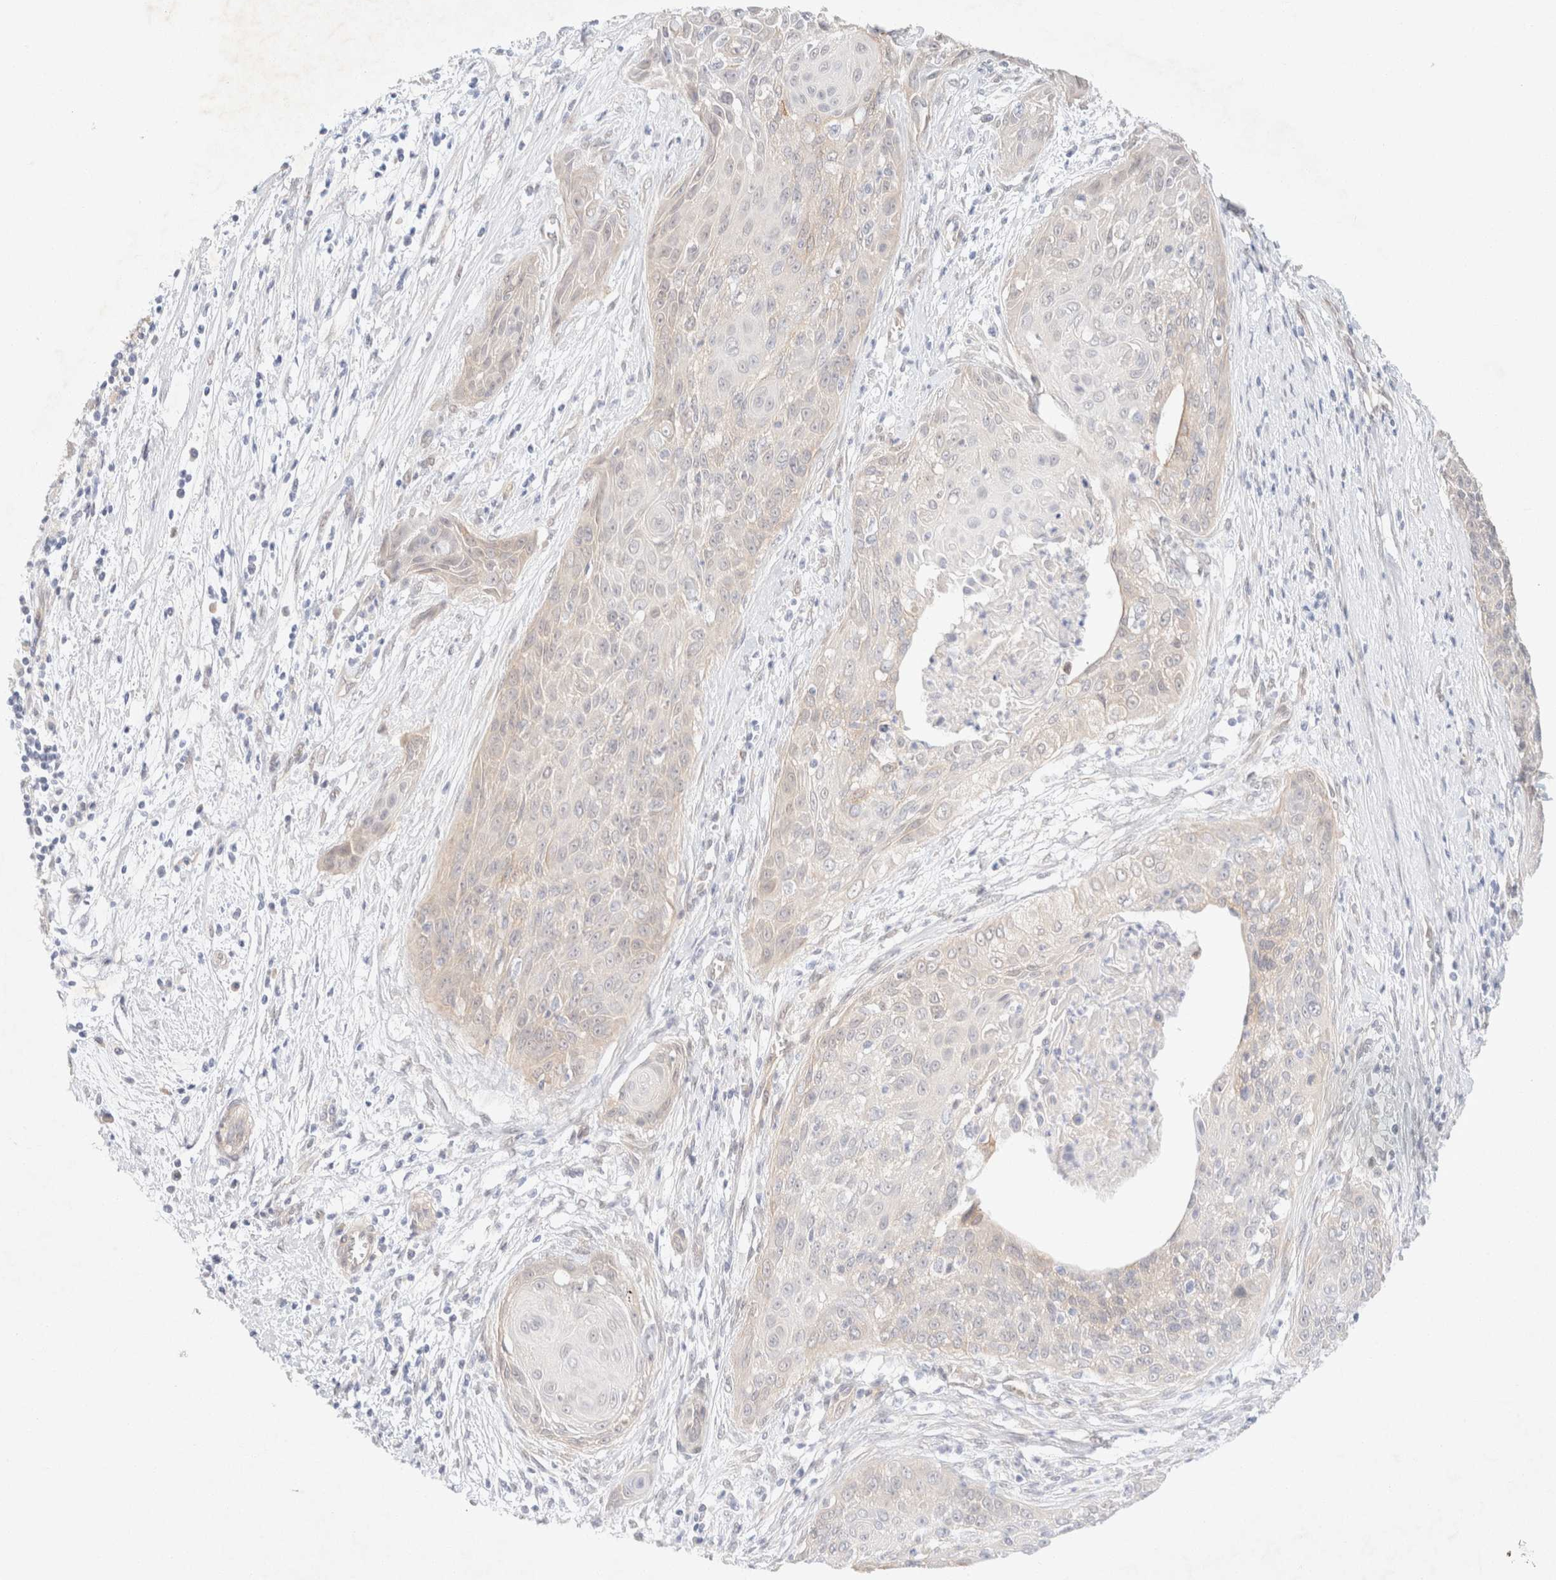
{"staining": {"intensity": "weak", "quantity": "25%-75%", "location": "cytoplasmic/membranous"}, "tissue": "cervical cancer", "cell_type": "Tumor cells", "image_type": "cancer", "snomed": [{"axis": "morphology", "description": "Squamous cell carcinoma, NOS"}, {"axis": "topography", "description": "Cervix"}], "caption": "Approximately 25%-75% of tumor cells in human cervical cancer display weak cytoplasmic/membranous protein positivity as visualized by brown immunohistochemical staining.", "gene": "CSNK1E", "patient": {"sex": "female", "age": 55}}